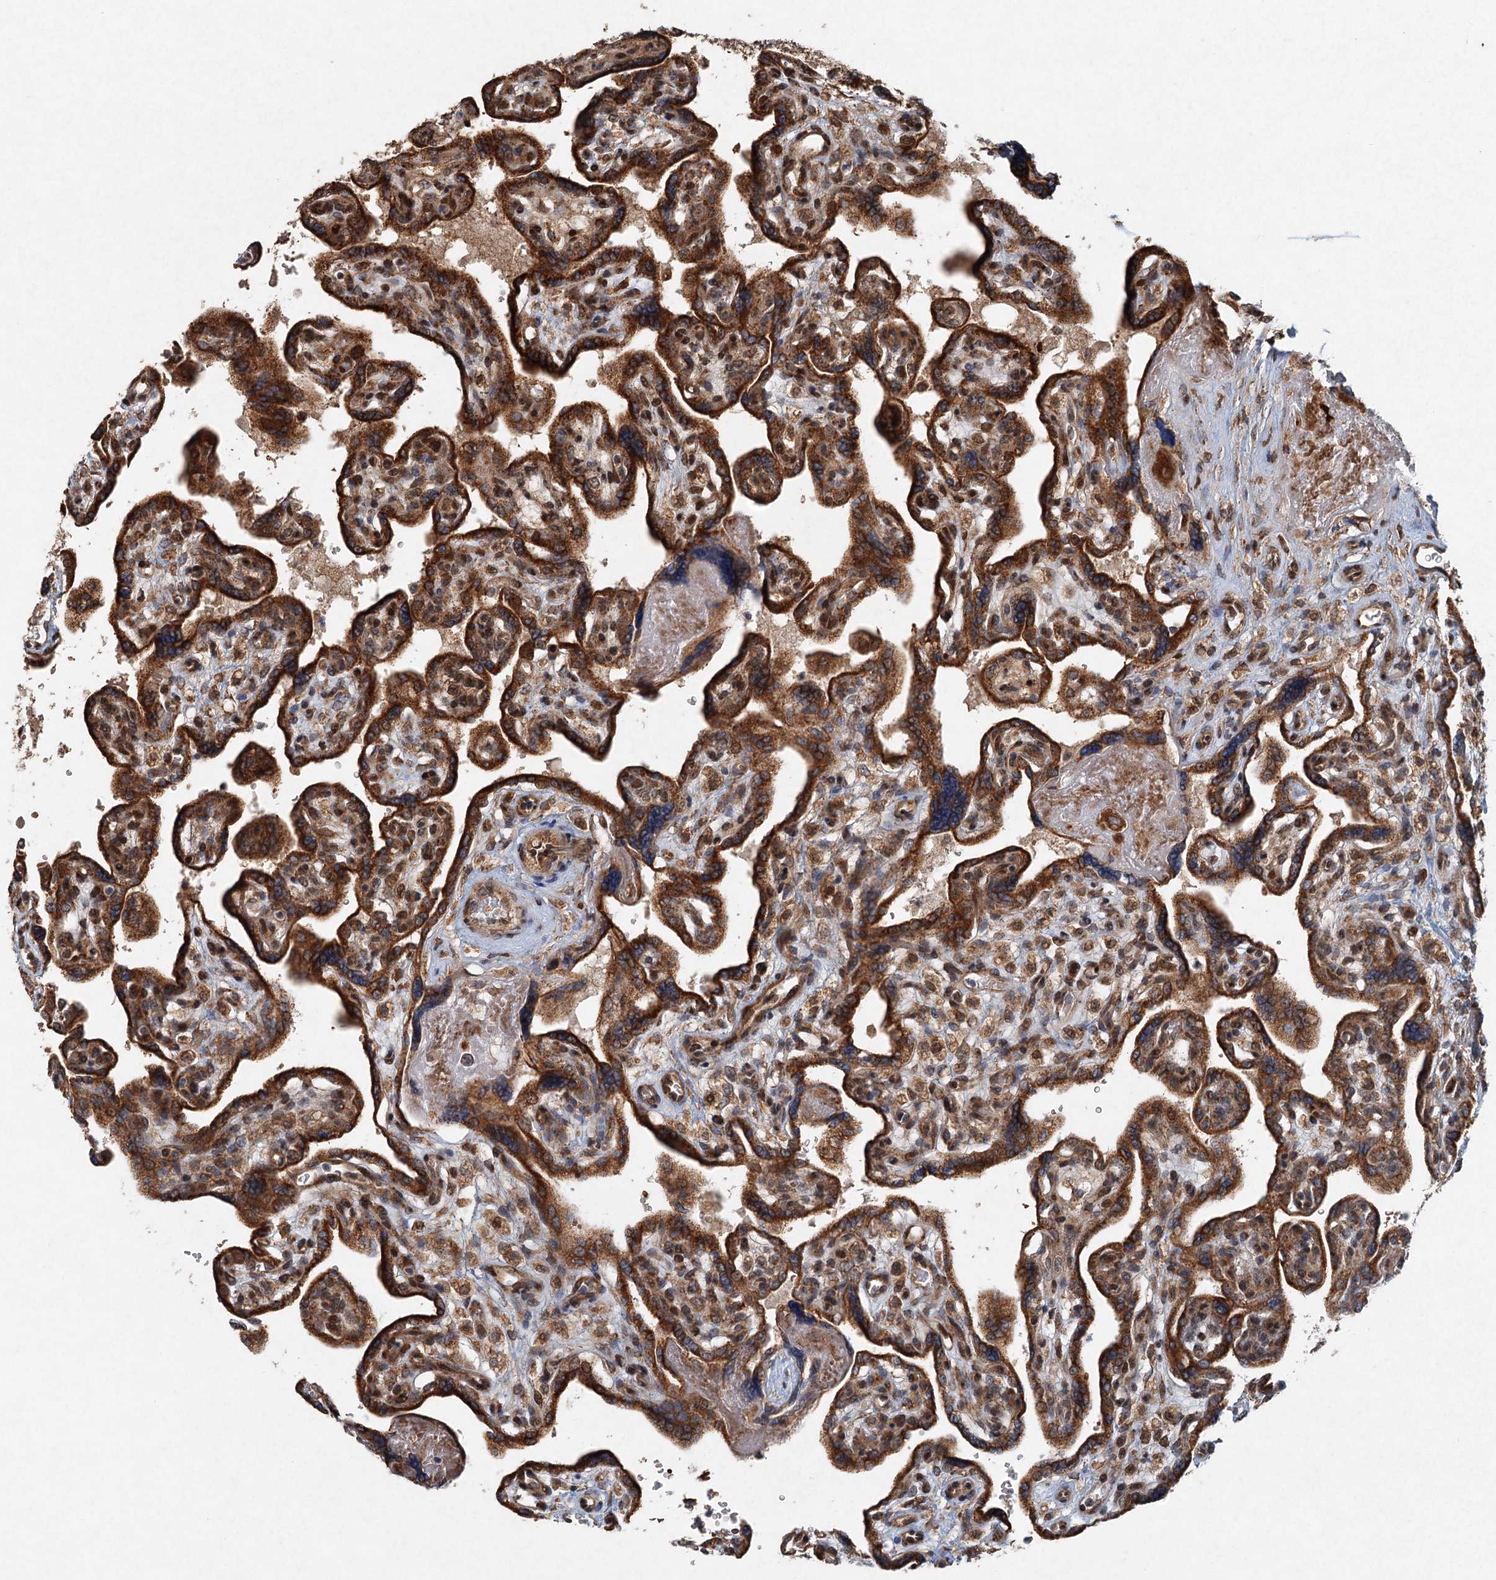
{"staining": {"intensity": "strong", "quantity": ">75%", "location": "cytoplasmic/membranous"}, "tissue": "placenta", "cell_type": "Trophoblastic cells", "image_type": "normal", "snomed": [{"axis": "morphology", "description": "Normal tissue, NOS"}, {"axis": "topography", "description": "Placenta"}], "caption": "IHC image of unremarkable placenta stained for a protein (brown), which exhibits high levels of strong cytoplasmic/membranous staining in approximately >75% of trophoblastic cells.", "gene": "SRPX2", "patient": {"sex": "female", "age": 39}}